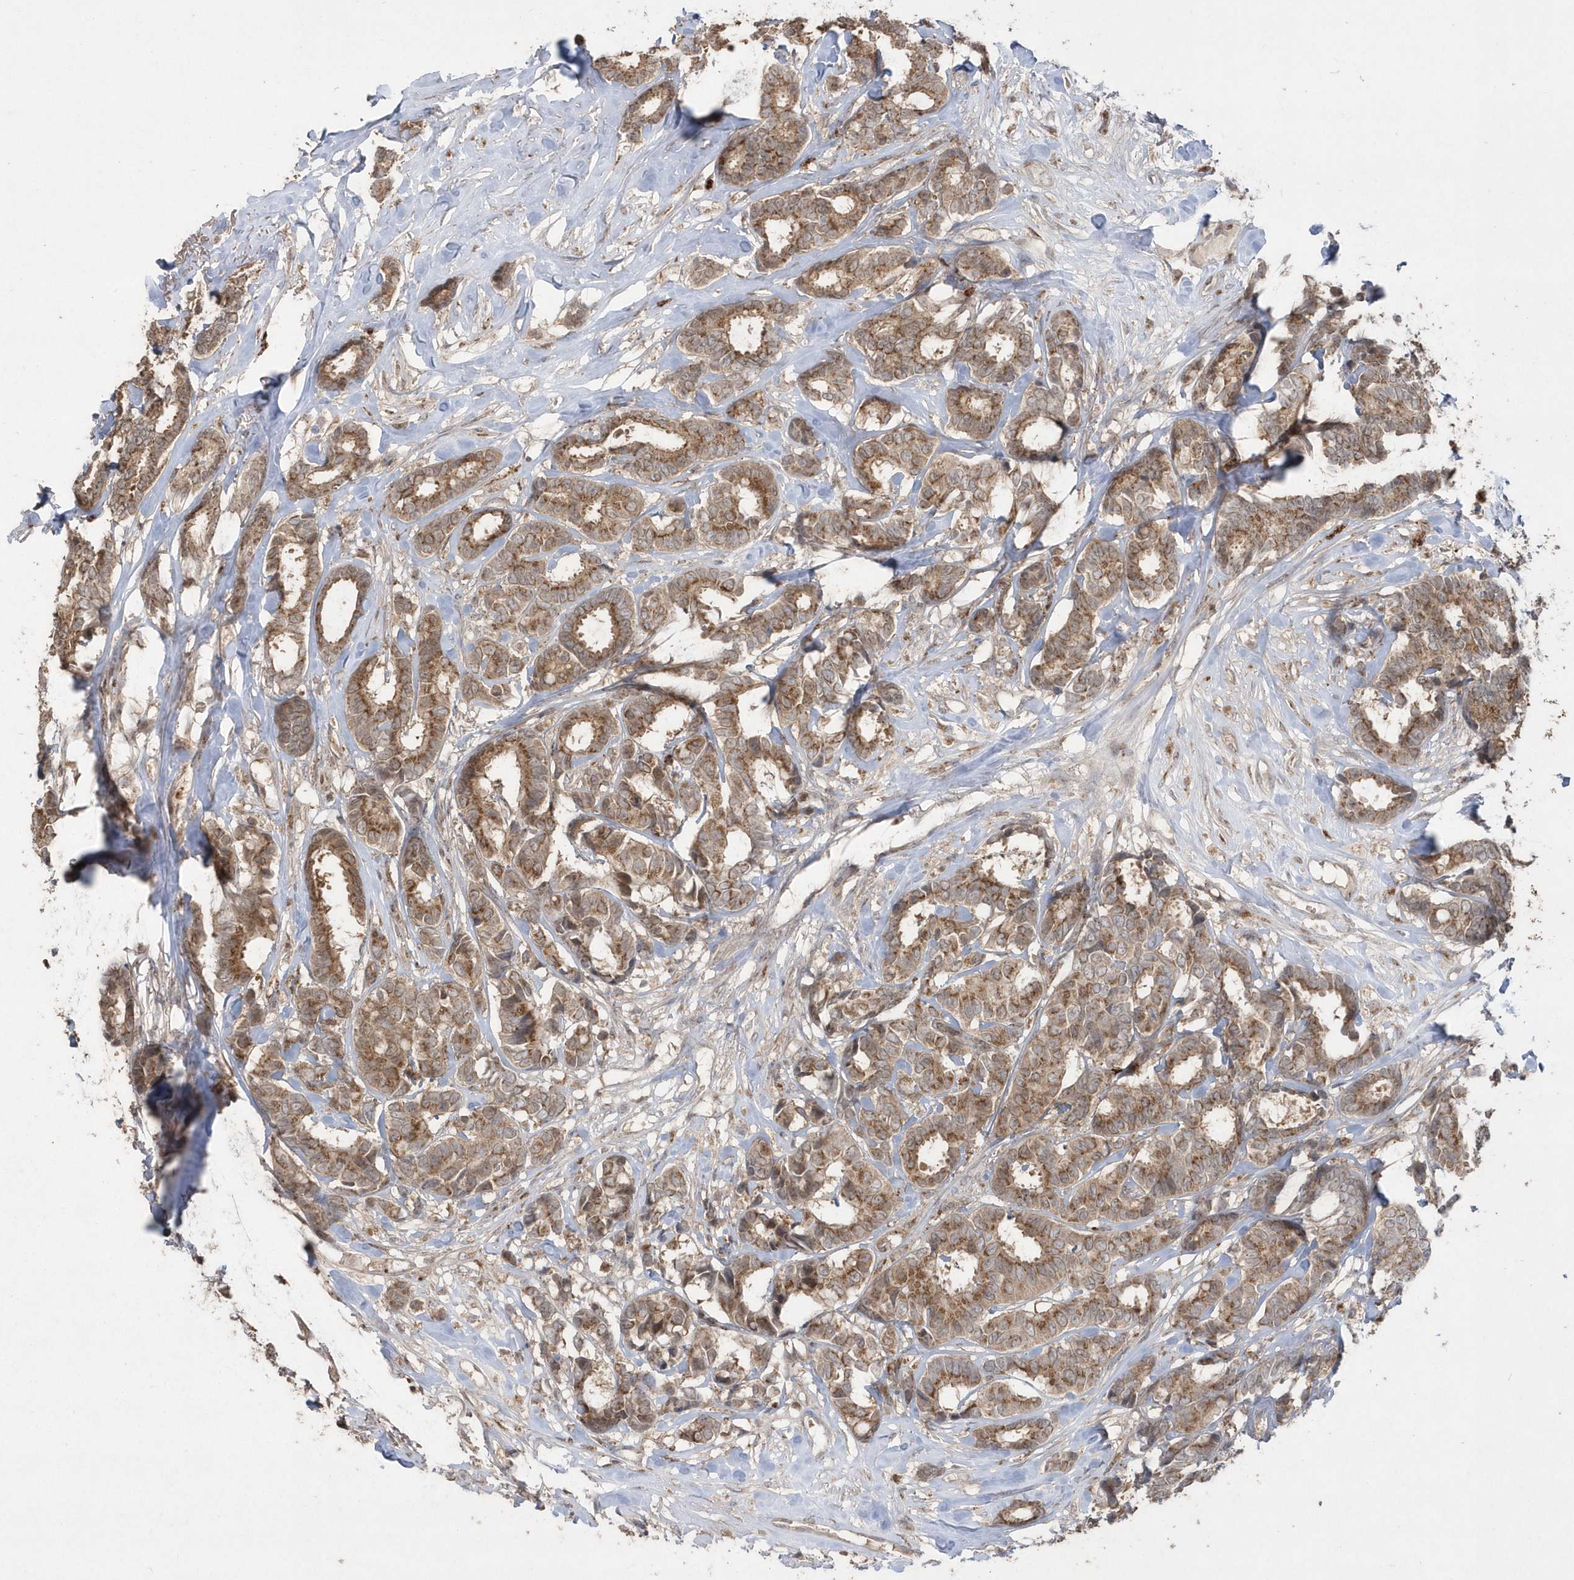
{"staining": {"intensity": "moderate", "quantity": ">75%", "location": "cytoplasmic/membranous"}, "tissue": "breast cancer", "cell_type": "Tumor cells", "image_type": "cancer", "snomed": [{"axis": "morphology", "description": "Duct carcinoma"}, {"axis": "topography", "description": "Breast"}], "caption": "Breast infiltrating ductal carcinoma was stained to show a protein in brown. There is medium levels of moderate cytoplasmic/membranous positivity in about >75% of tumor cells.", "gene": "GEMIN6", "patient": {"sex": "female", "age": 87}}